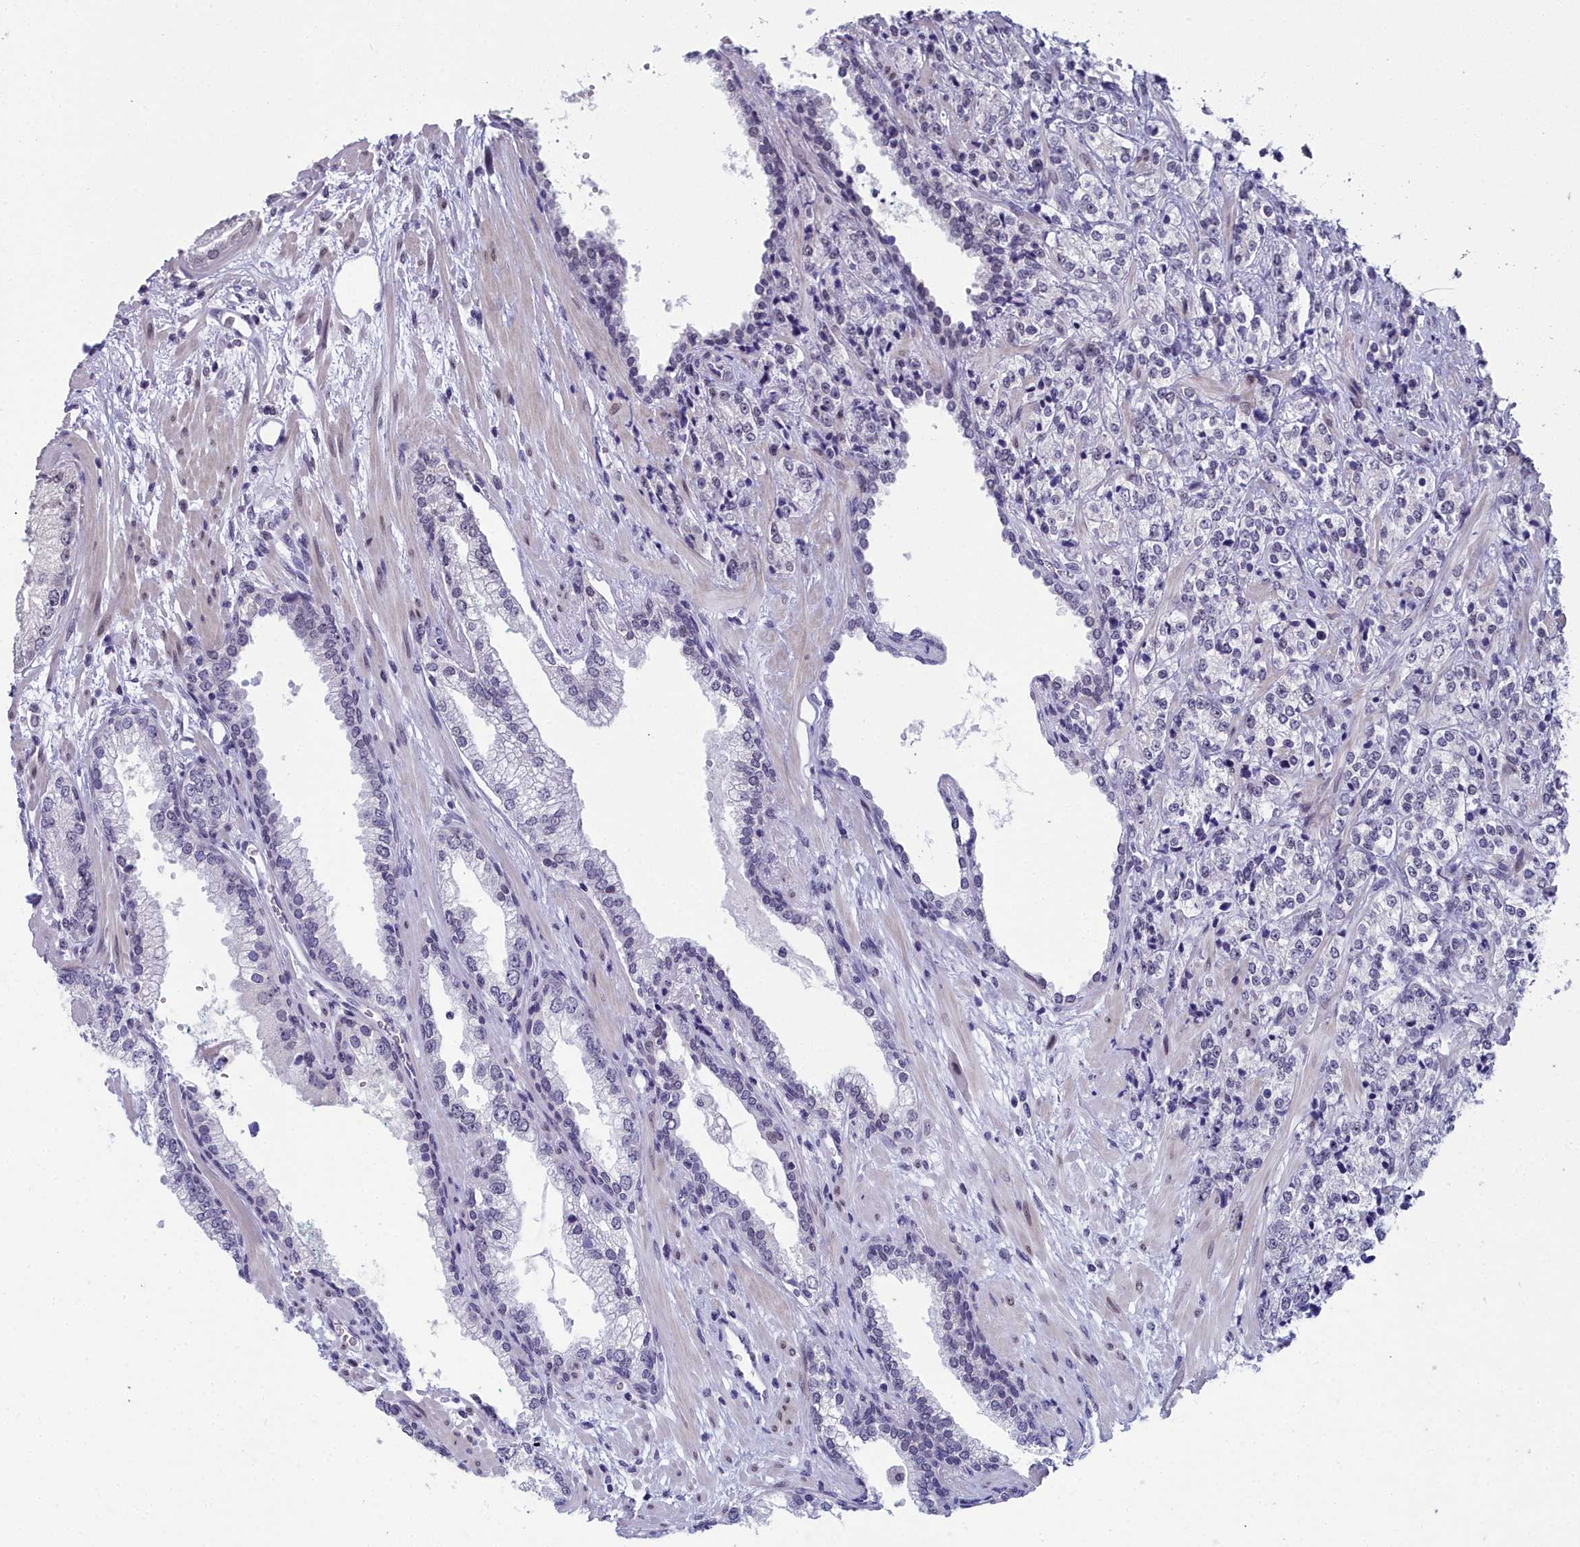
{"staining": {"intensity": "negative", "quantity": "none", "location": "none"}, "tissue": "prostate cancer", "cell_type": "Tumor cells", "image_type": "cancer", "snomed": [{"axis": "morphology", "description": "Adenocarcinoma, High grade"}, {"axis": "topography", "description": "Prostate"}], "caption": "The immunohistochemistry image has no significant expression in tumor cells of prostate adenocarcinoma (high-grade) tissue.", "gene": "CCDC97", "patient": {"sex": "male", "age": 69}}